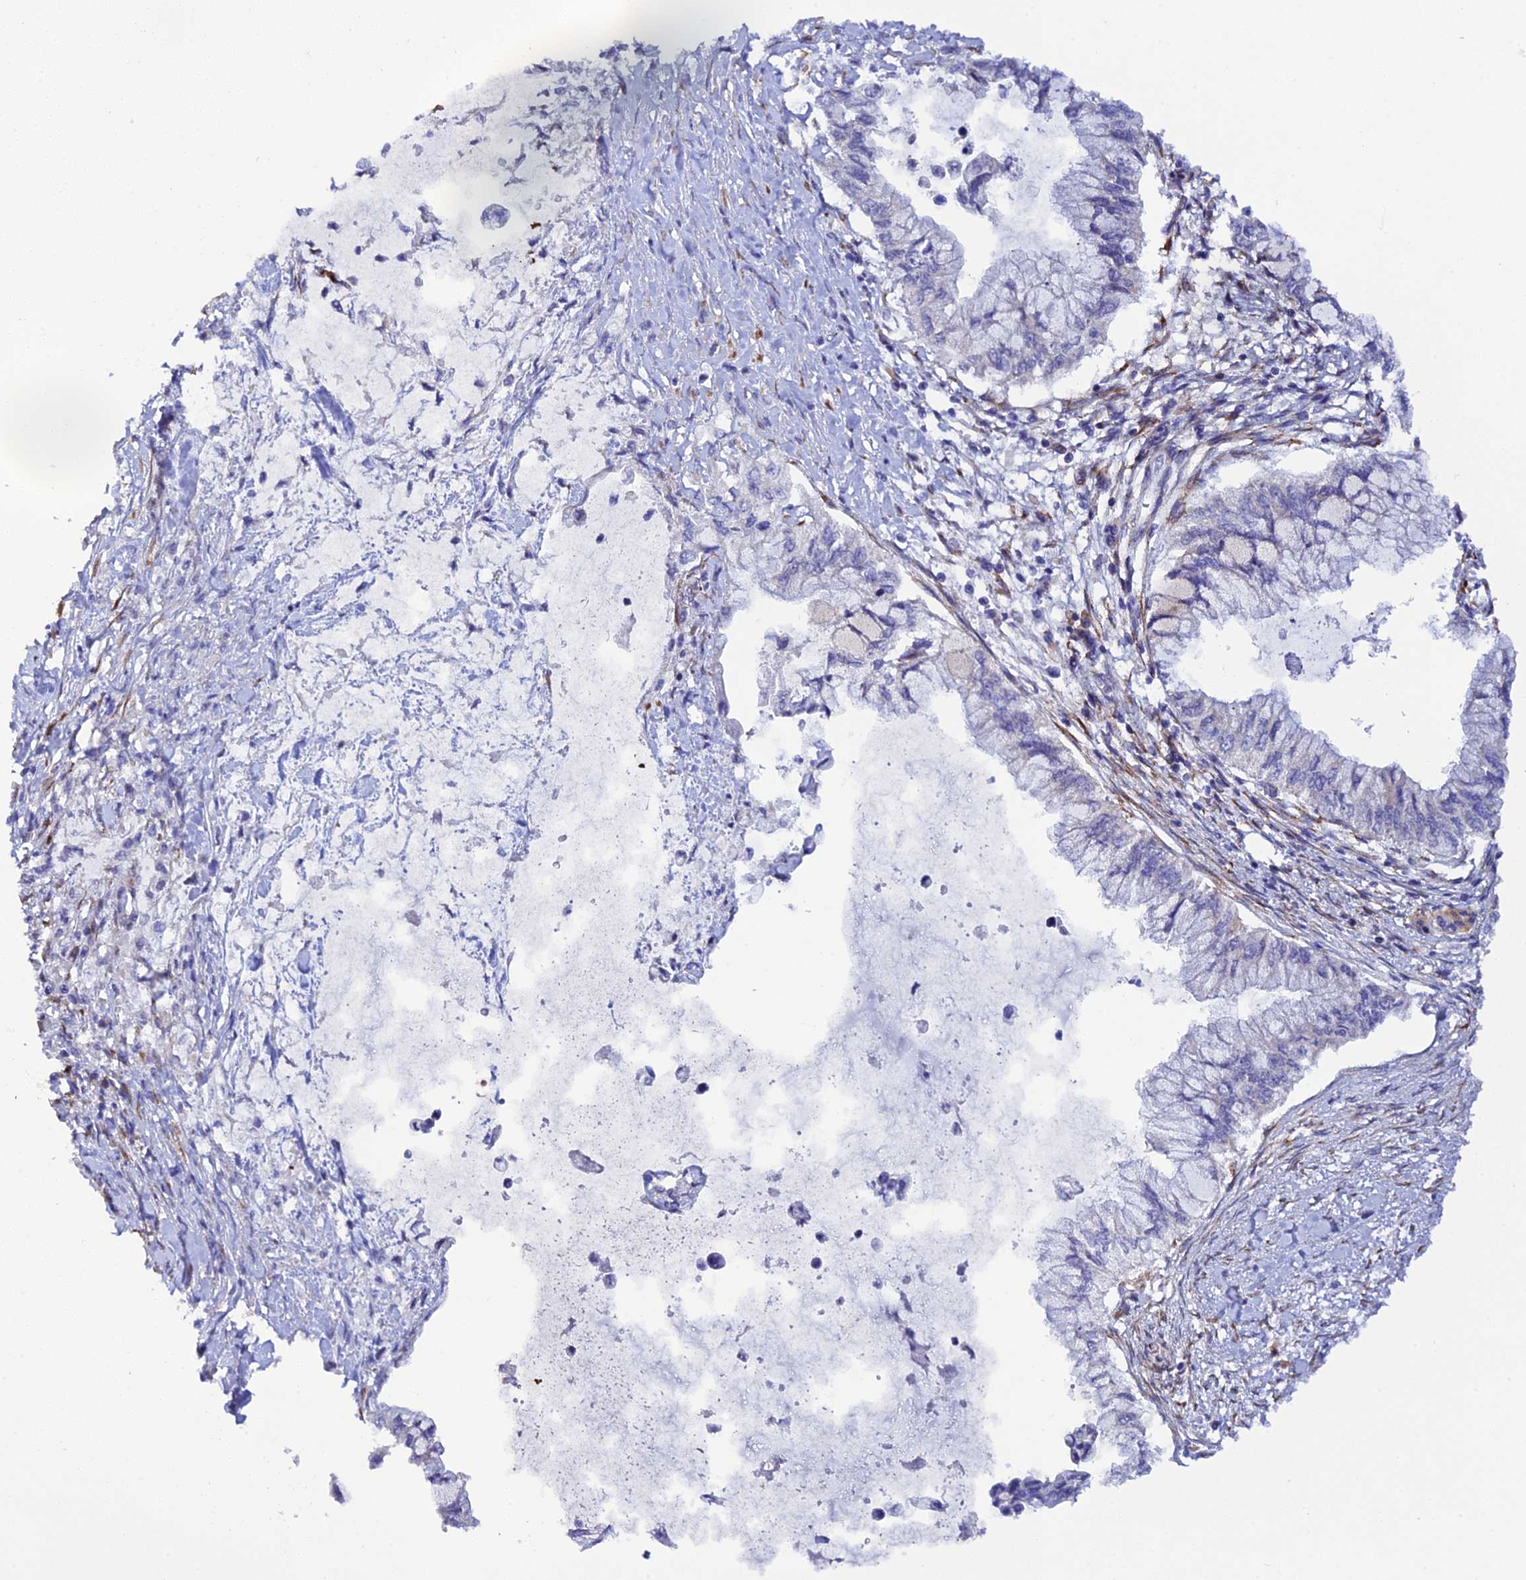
{"staining": {"intensity": "negative", "quantity": "none", "location": "none"}, "tissue": "pancreatic cancer", "cell_type": "Tumor cells", "image_type": "cancer", "snomed": [{"axis": "morphology", "description": "Adenocarcinoma, NOS"}, {"axis": "topography", "description": "Pancreas"}], "caption": "Tumor cells are negative for protein expression in human adenocarcinoma (pancreatic).", "gene": "P3H3", "patient": {"sex": "male", "age": 48}}